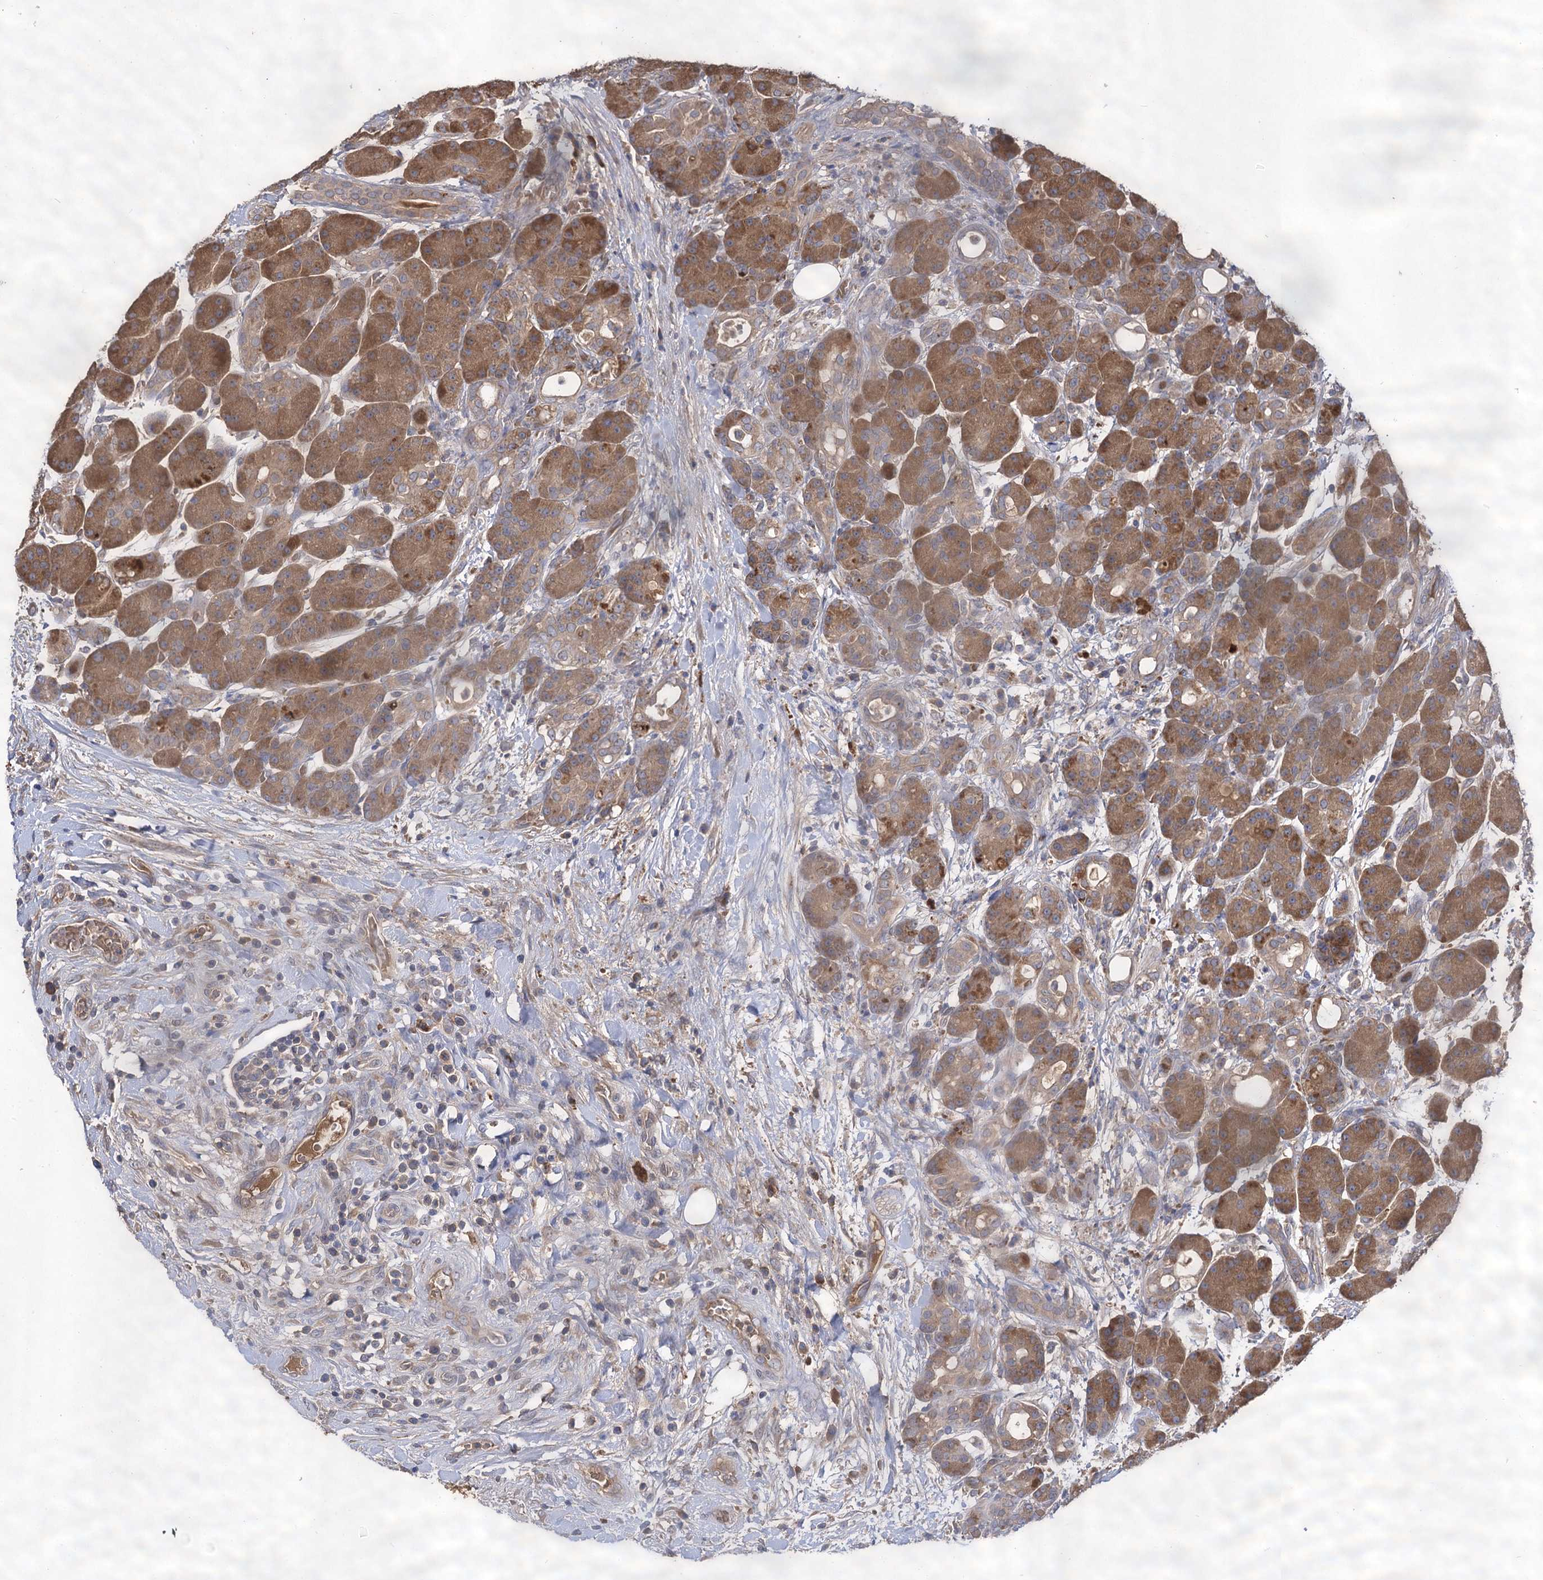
{"staining": {"intensity": "moderate", "quantity": ">75%", "location": "cytoplasmic/membranous"}, "tissue": "pancreas", "cell_type": "Exocrine glandular cells", "image_type": "normal", "snomed": [{"axis": "morphology", "description": "Normal tissue, NOS"}, {"axis": "topography", "description": "Pancreas"}], "caption": "An immunohistochemistry photomicrograph of normal tissue is shown. Protein staining in brown shows moderate cytoplasmic/membranous positivity in pancreas within exocrine glandular cells. The protein is stained brown, and the nuclei are stained in blue (DAB IHC with brightfield microscopy, high magnification).", "gene": "USP50", "patient": {"sex": "male", "age": 63}}